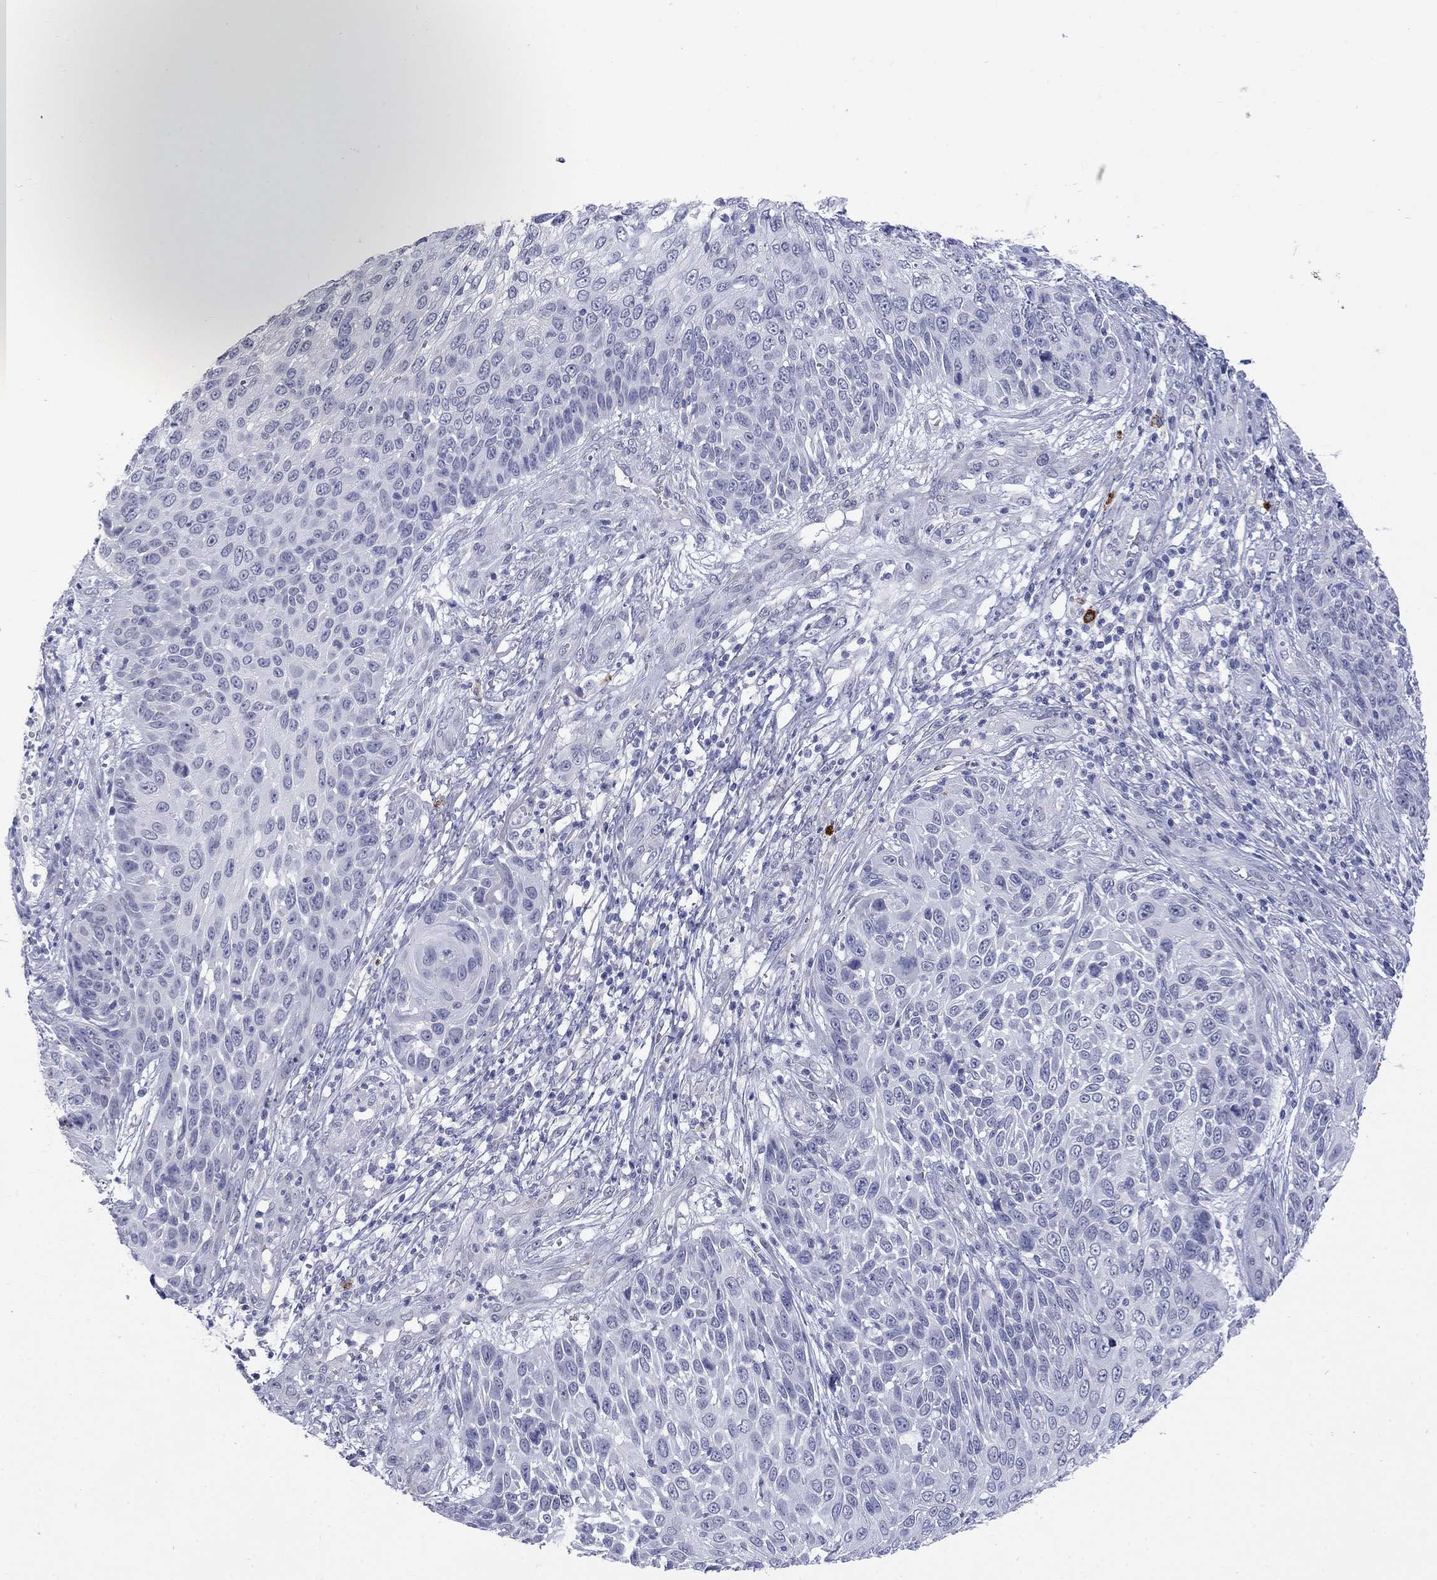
{"staining": {"intensity": "negative", "quantity": "none", "location": "none"}, "tissue": "skin cancer", "cell_type": "Tumor cells", "image_type": "cancer", "snomed": [{"axis": "morphology", "description": "Squamous cell carcinoma, NOS"}, {"axis": "topography", "description": "Skin"}], "caption": "The photomicrograph displays no significant staining in tumor cells of squamous cell carcinoma (skin).", "gene": "ECEL1", "patient": {"sex": "male", "age": 92}}